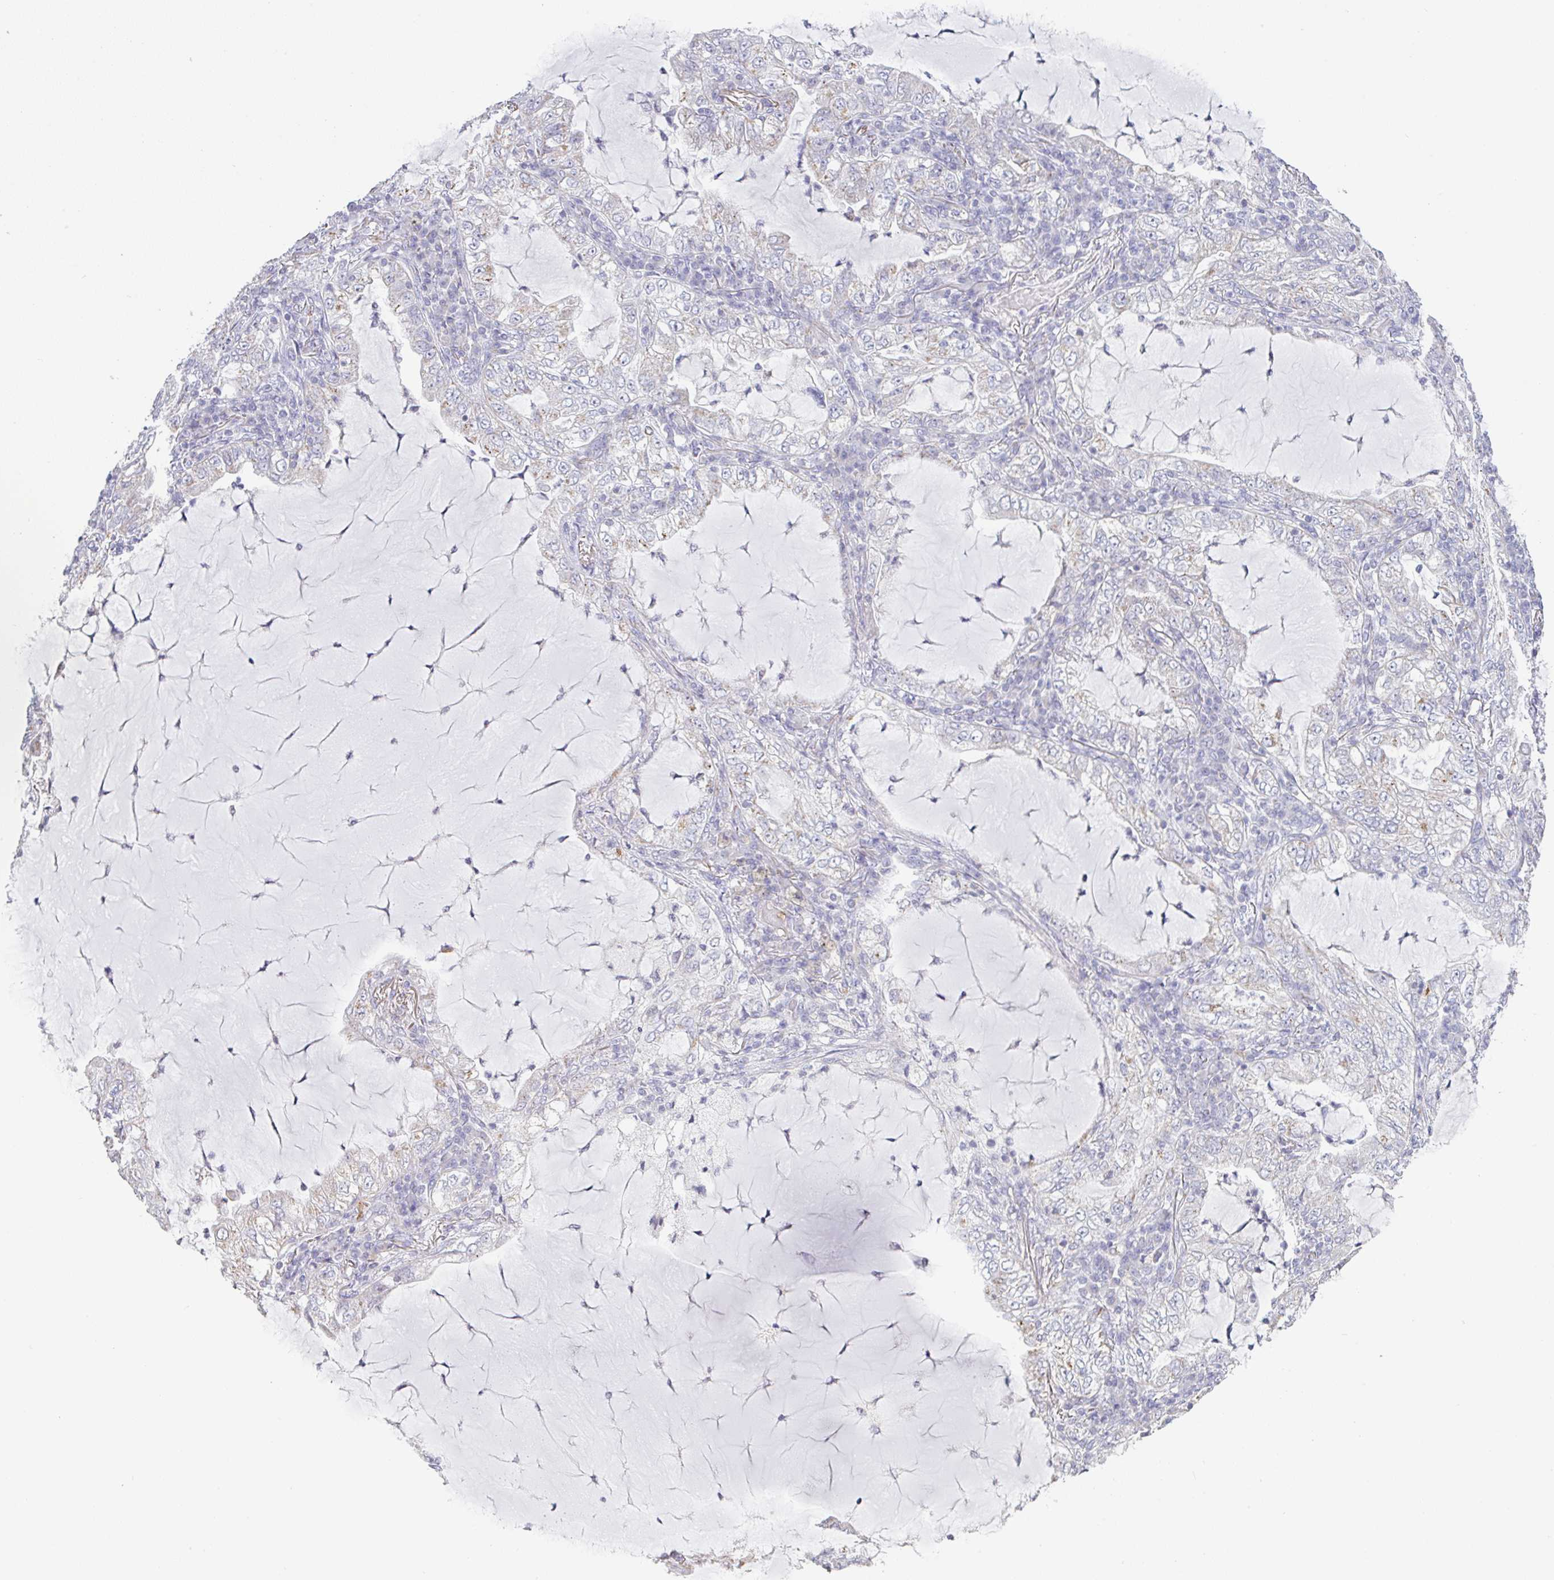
{"staining": {"intensity": "negative", "quantity": "none", "location": "none"}, "tissue": "lung cancer", "cell_type": "Tumor cells", "image_type": "cancer", "snomed": [{"axis": "morphology", "description": "Adenocarcinoma, NOS"}, {"axis": "topography", "description": "Lung"}], "caption": "There is no significant positivity in tumor cells of adenocarcinoma (lung).", "gene": "PLCD4", "patient": {"sex": "female", "age": 73}}